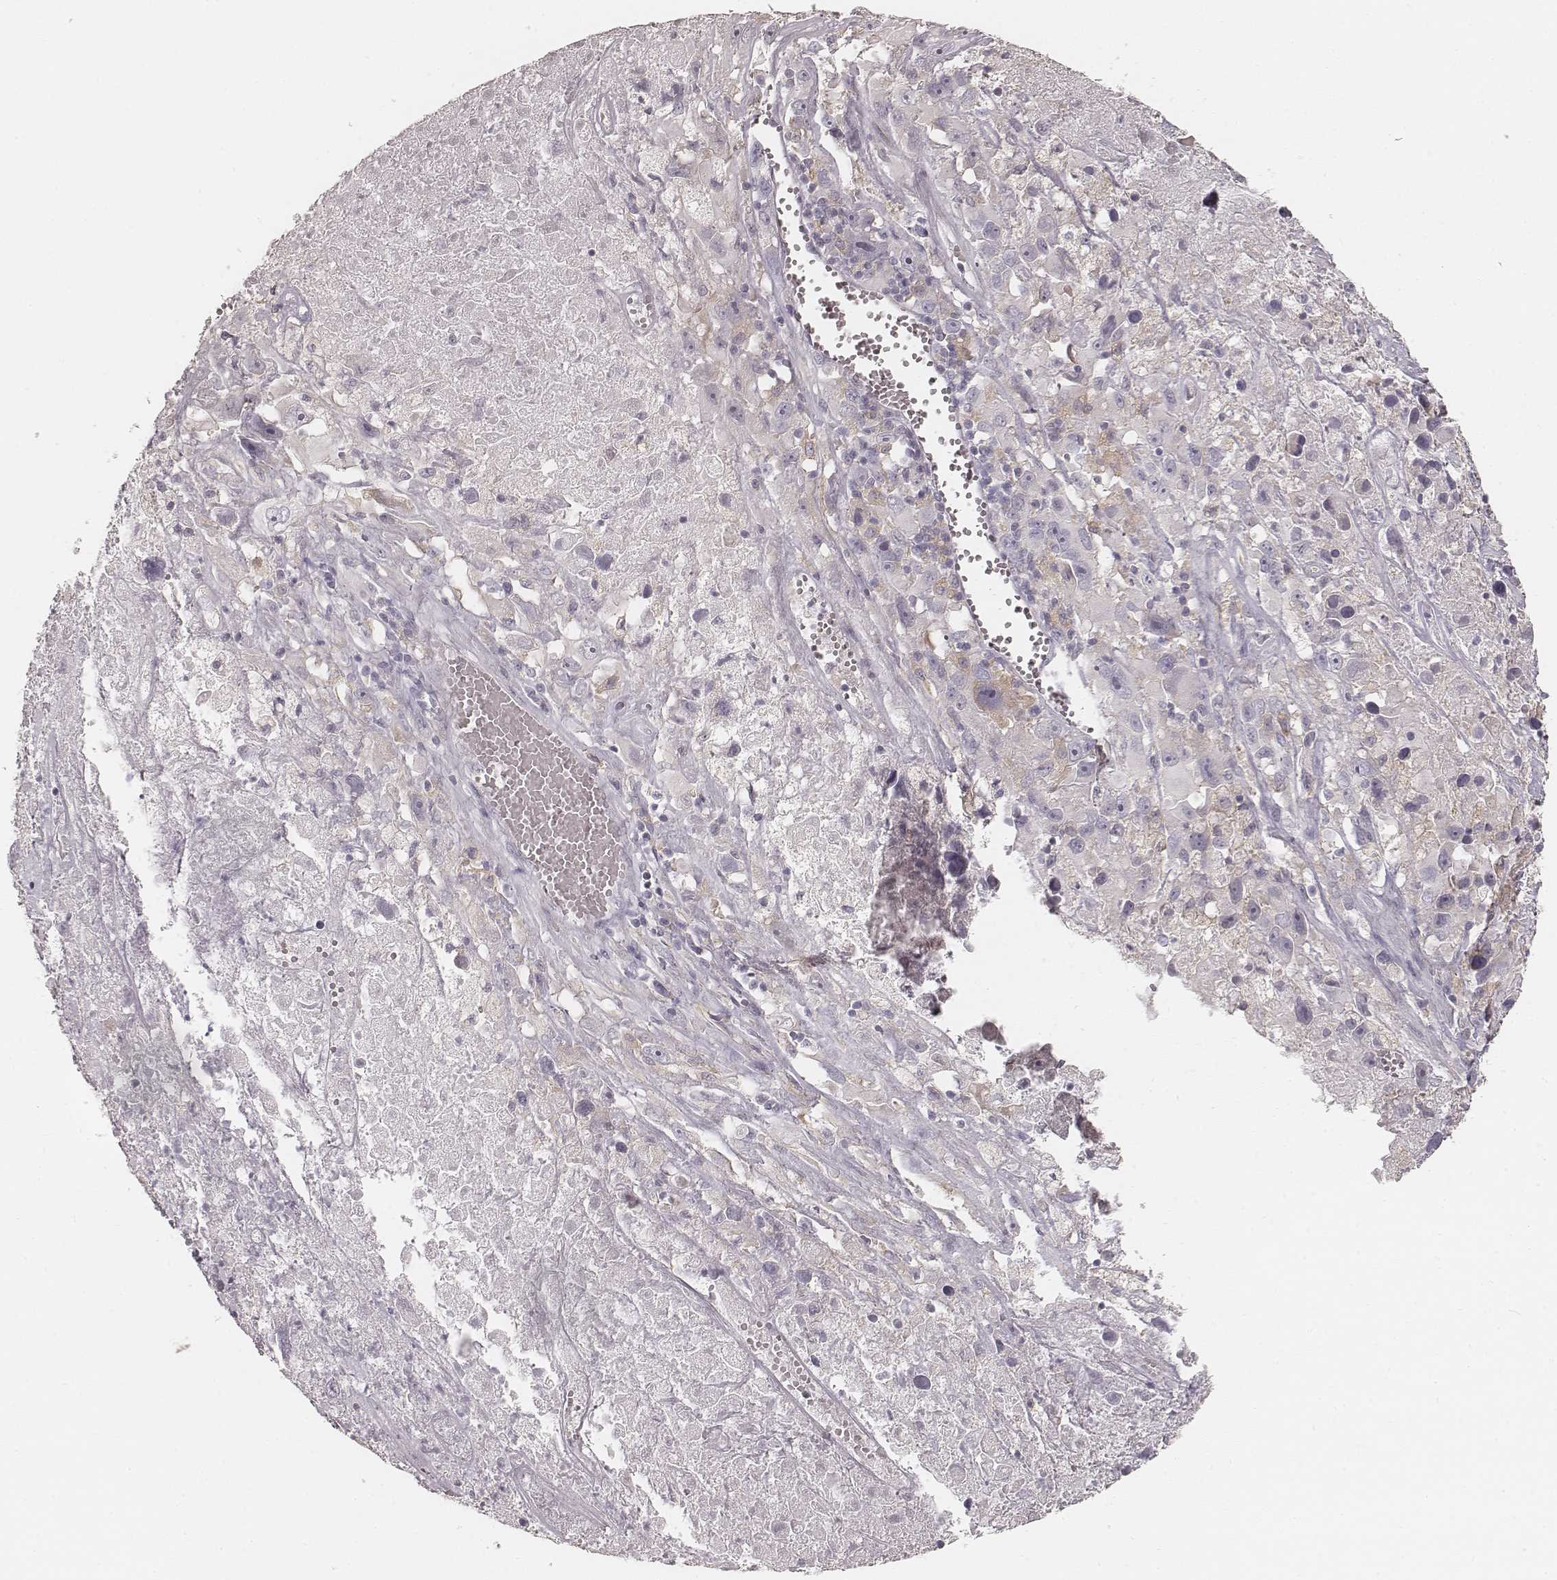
{"staining": {"intensity": "negative", "quantity": "none", "location": "none"}, "tissue": "melanoma", "cell_type": "Tumor cells", "image_type": "cancer", "snomed": [{"axis": "morphology", "description": "Malignant melanoma, Metastatic site"}, {"axis": "topography", "description": "Lymph node"}], "caption": "A histopathology image of human melanoma is negative for staining in tumor cells.", "gene": "FMNL2", "patient": {"sex": "male", "age": 50}}